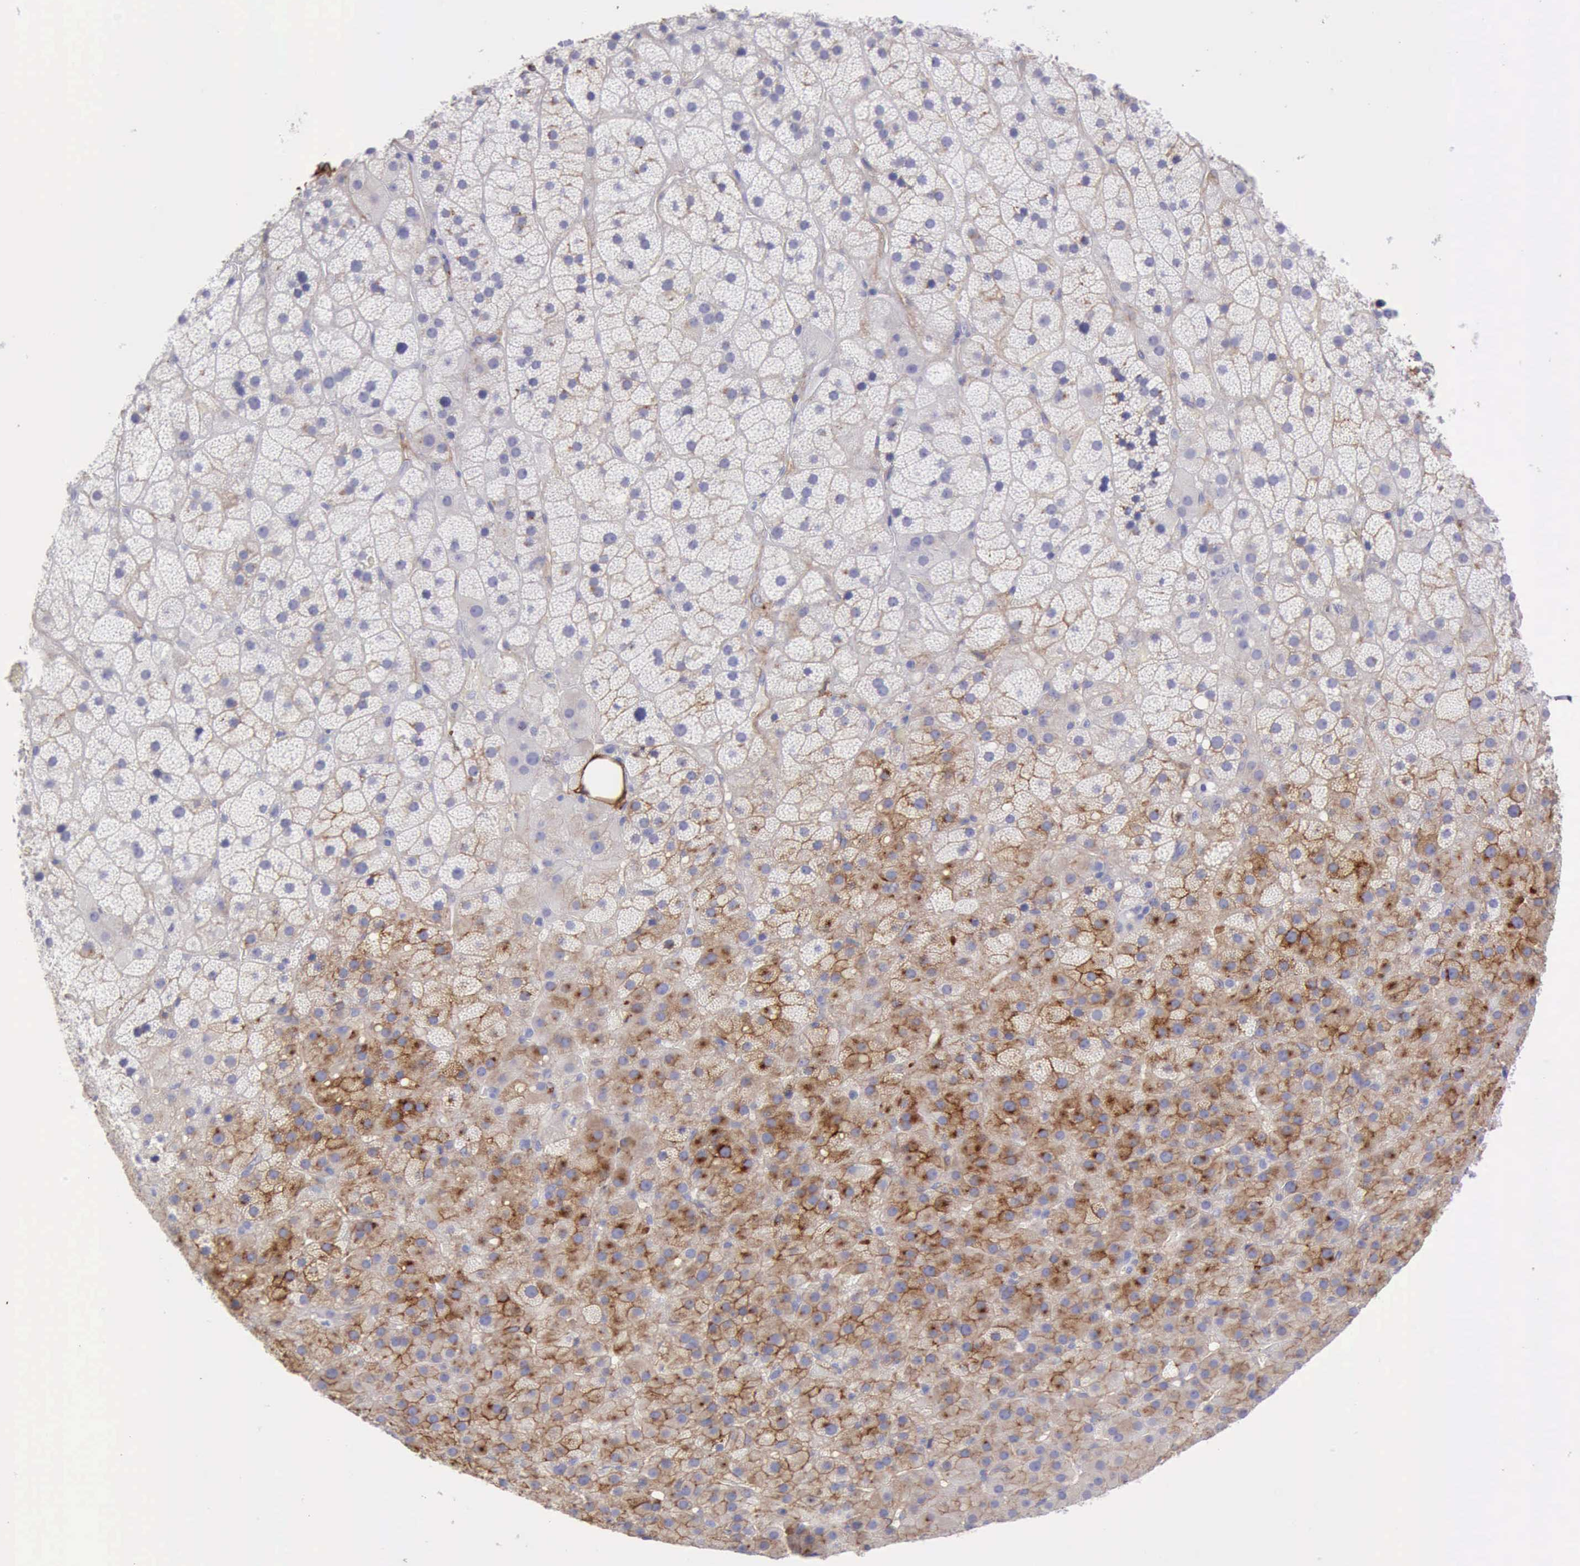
{"staining": {"intensity": "moderate", "quantity": "25%-75%", "location": "cytoplasmic/membranous"}, "tissue": "adrenal gland", "cell_type": "Glandular cells", "image_type": "normal", "snomed": [{"axis": "morphology", "description": "Normal tissue, NOS"}, {"axis": "topography", "description": "Adrenal gland"}], "caption": "Brown immunohistochemical staining in unremarkable adrenal gland reveals moderate cytoplasmic/membranous staining in about 25%-75% of glandular cells. (IHC, brightfield microscopy, high magnification).", "gene": "AOC3", "patient": {"sex": "male", "age": 35}}